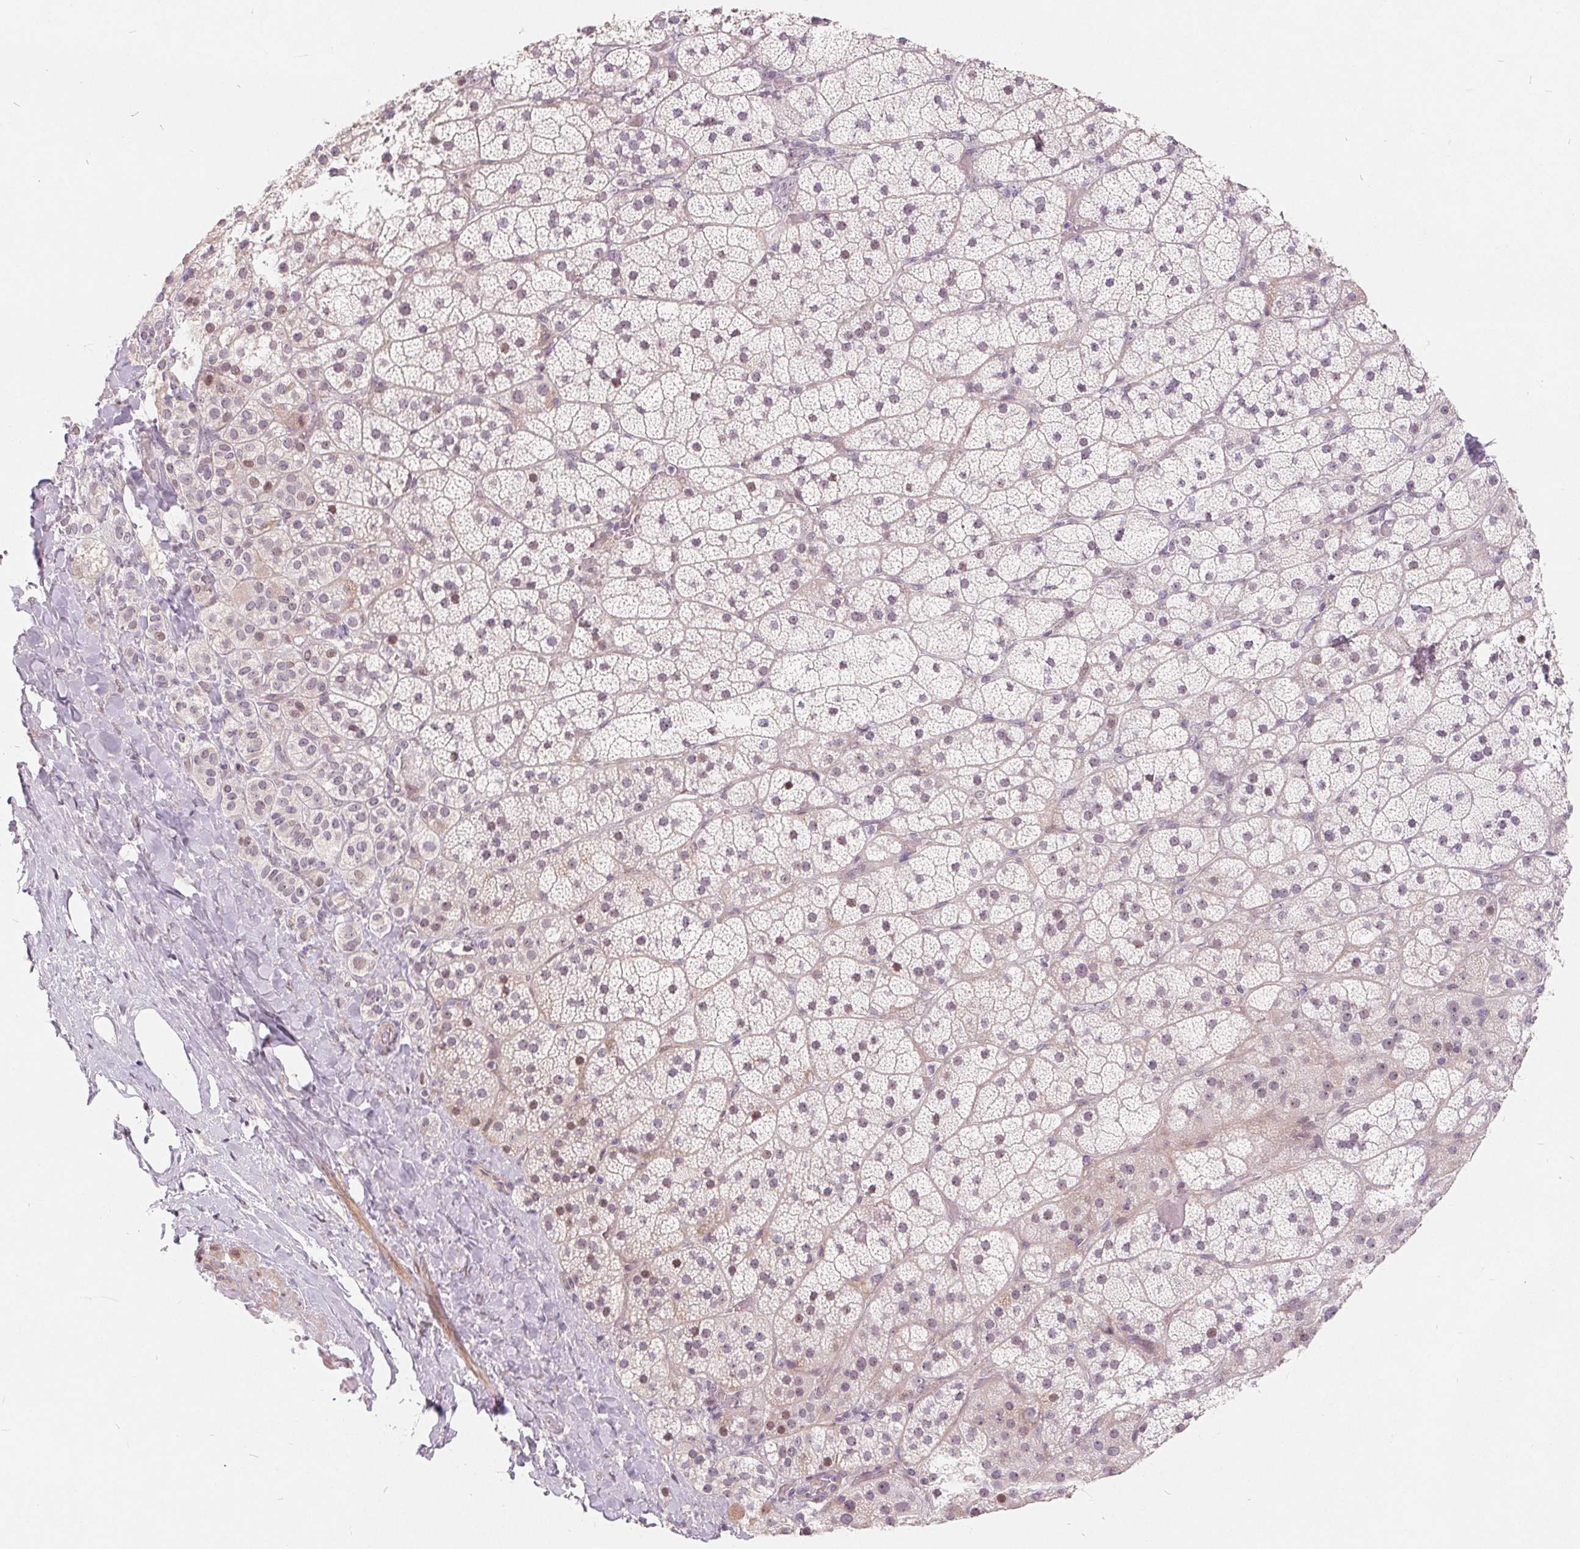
{"staining": {"intensity": "moderate", "quantity": "<25%", "location": "nuclear"}, "tissue": "adrenal gland", "cell_type": "Glandular cells", "image_type": "normal", "snomed": [{"axis": "morphology", "description": "Normal tissue, NOS"}, {"axis": "topography", "description": "Adrenal gland"}], "caption": "Moderate nuclear staining for a protein is appreciated in approximately <25% of glandular cells of benign adrenal gland using immunohistochemistry (IHC).", "gene": "NRG2", "patient": {"sex": "male", "age": 57}}